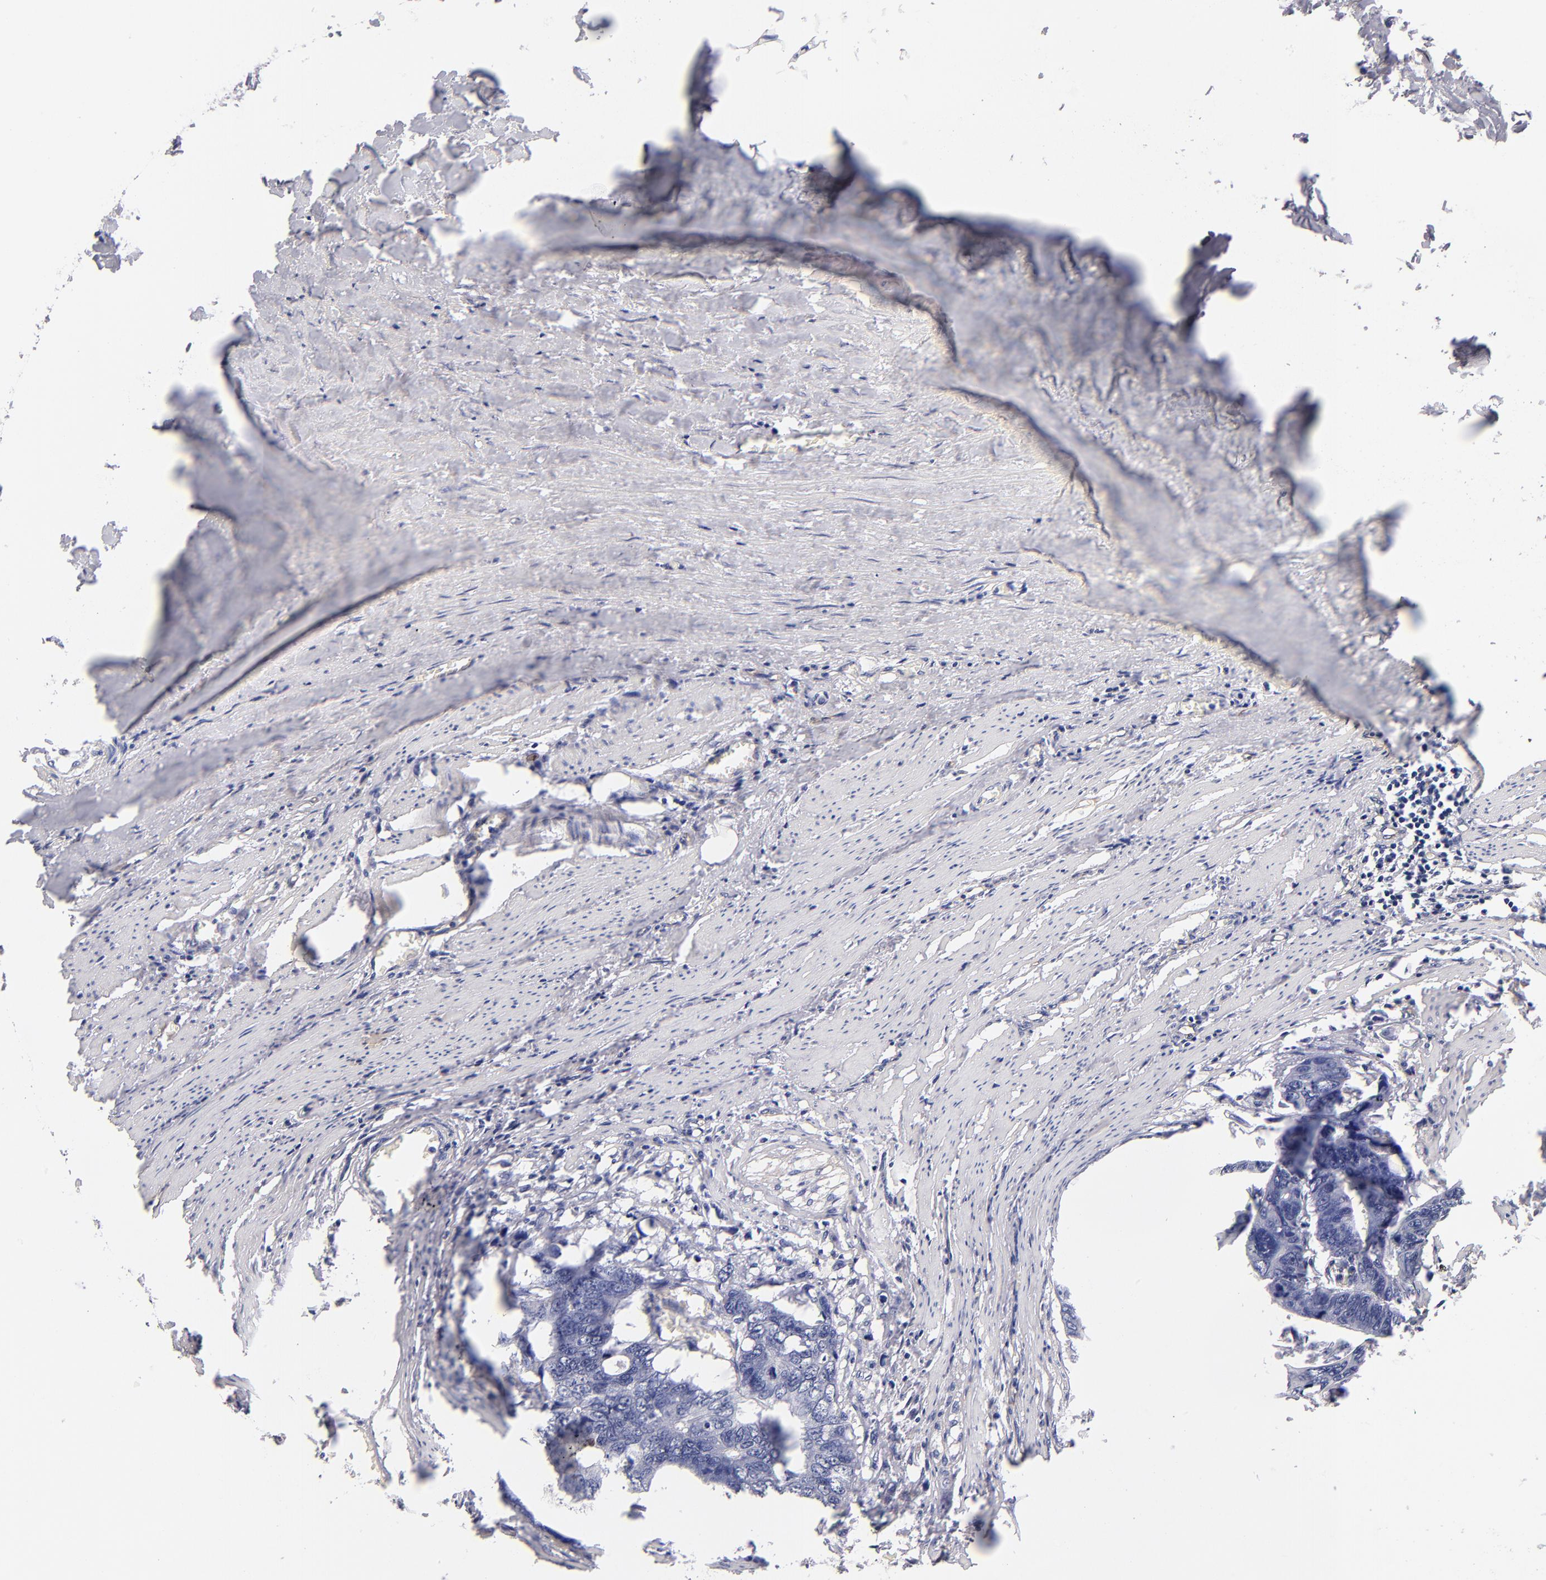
{"staining": {"intensity": "negative", "quantity": "none", "location": "none"}, "tissue": "colorectal cancer", "cell_type": "Tumor cells", "image_type": "cancer", "snomed": [{"axis": "morphology", "description": "Adenocarcinoma, NOS"}, {"axis": "topography", "description": "Colon"}], "caption": "This is an immunohistochemistry histopathology image of adenocarcinoma (colorectal). There is no expression in tumor cells.", "gene": "PLVAP", "patient": {"sex": "female", "age": 55}}